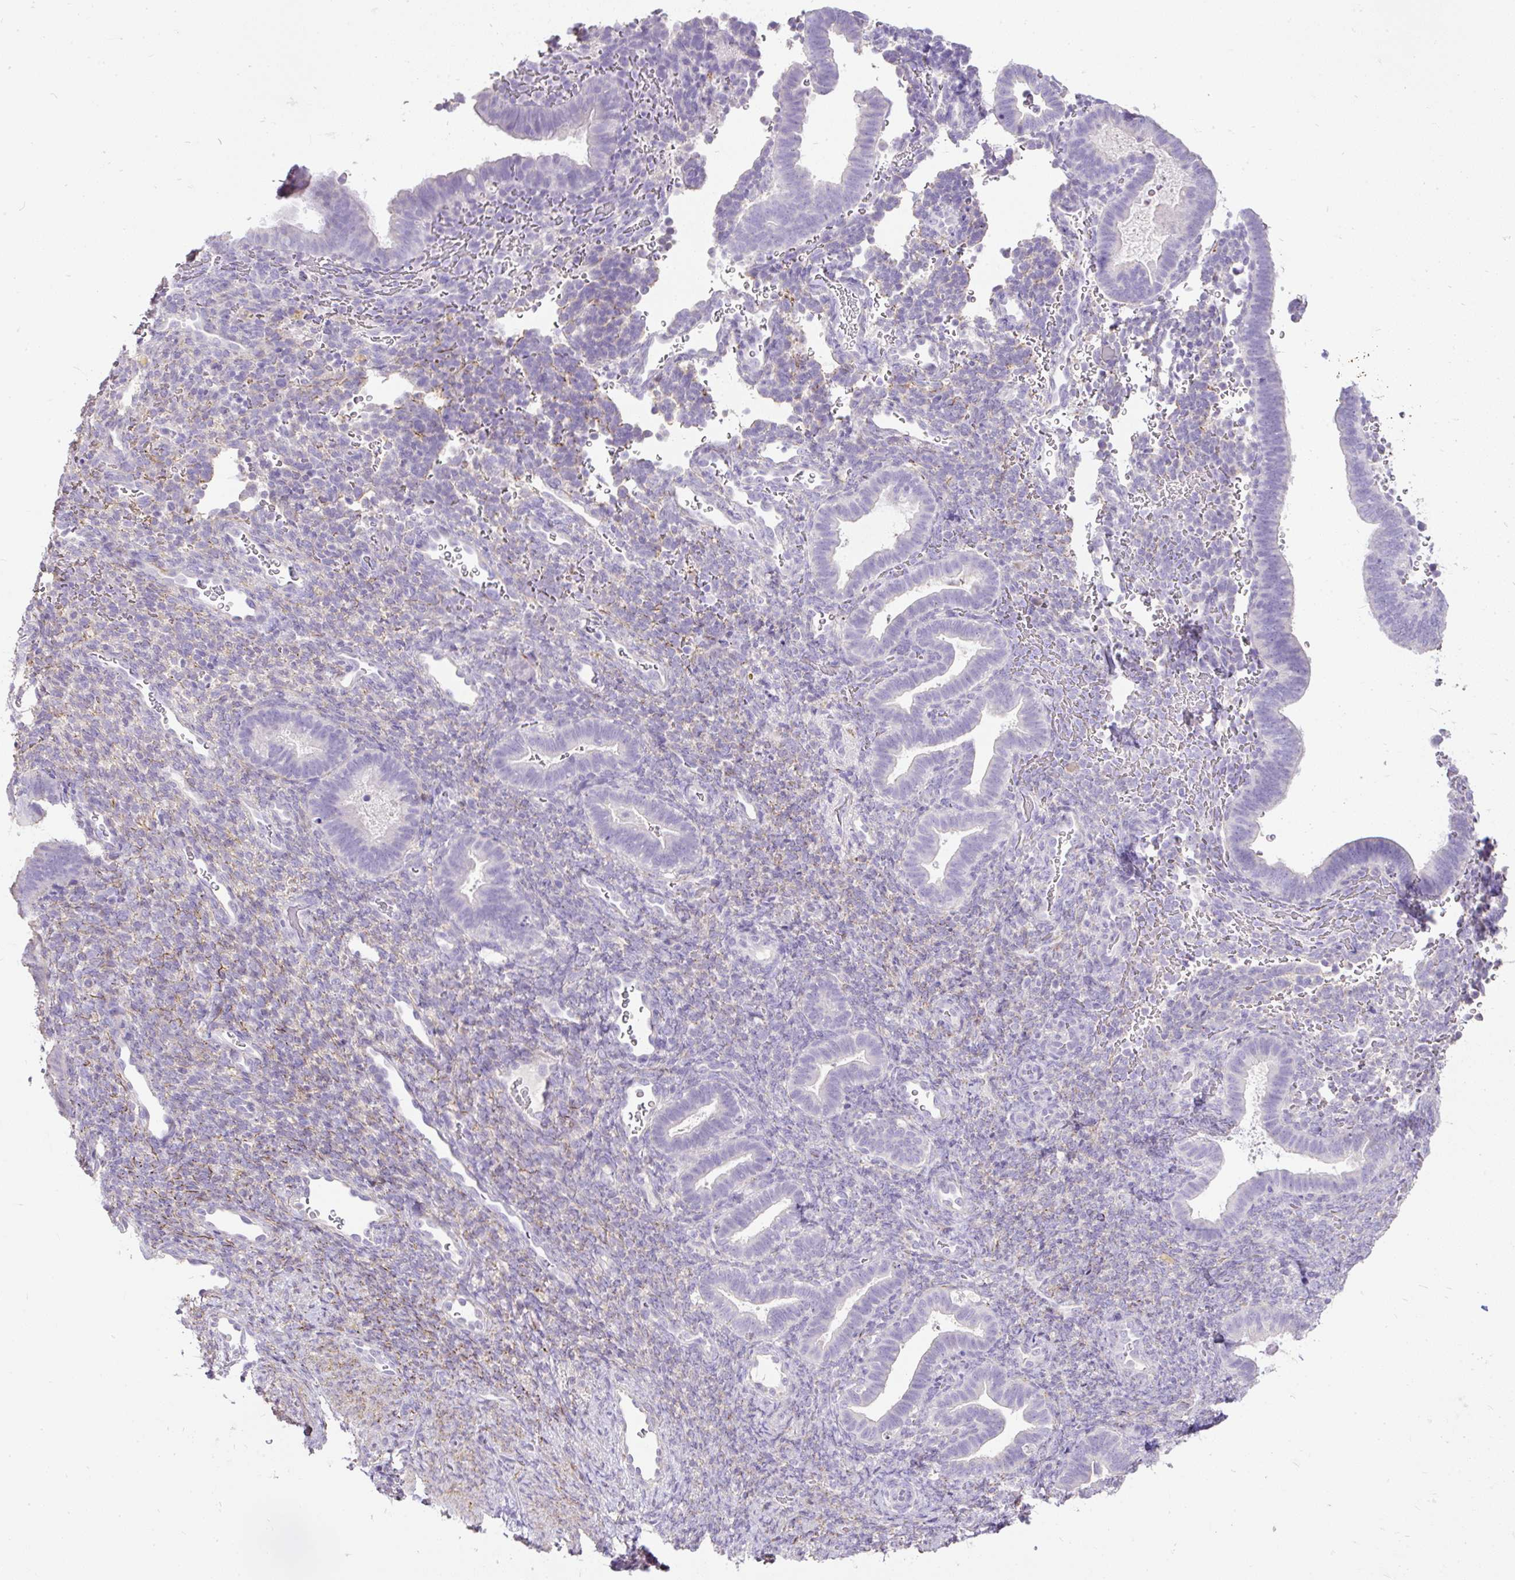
{"staining": {"intensity": "negative", "quantity": "none", "location": "none"}, "tissue": "endometrium", "cell_type": "Cells in endometrial stroma", "image_type": "normal", "snomed": [{"axis": "morphology", "description": "Normal tissue, NOS"}, {"axis": "topography", "description": "Endometrium"}], "caption": "The IHC photomicrograph has no significant expression in cells in endometrial stroma of endometrium. (Stains: DAB (3,3'-diaminobenzidine) immunohistochemistry (IHC) with hematoxylin counter stain, Microscopy: brightfield microscopy at high magnification).", "gene": "GBX1", "patient": {"sex": "female", "age": 34}}